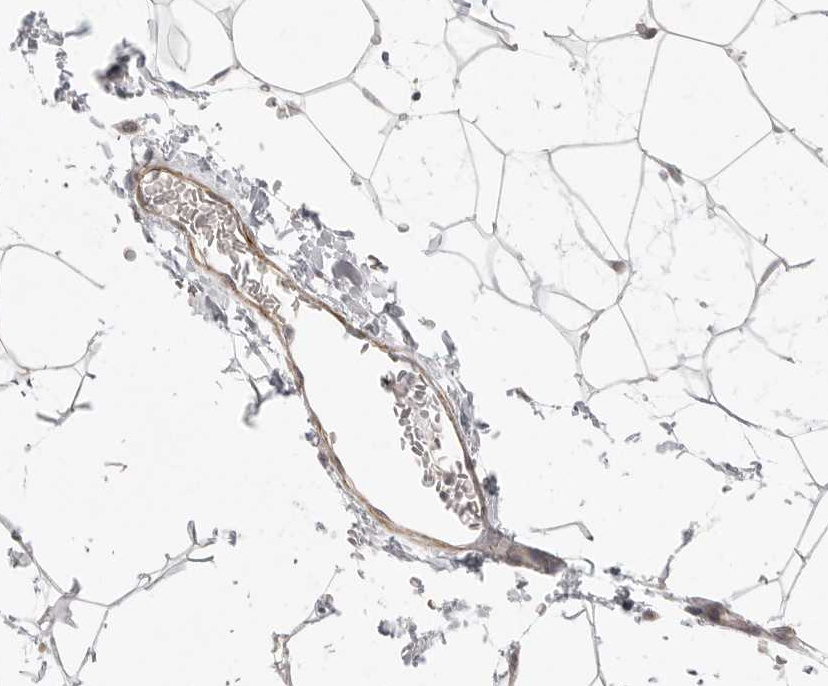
{"staining": {"intensity": "negative", "quantity": "none", "location": "none"}, "tissue": "adipose tissue", "cell_type": "Adipocytes", "image_type": "normal", "snomed": [{"axis": "morphology", "description": "Normal tissue, NOS"}, {"axis": "topography", "description": "Soft tissue"}], "caption": "Immunohistochemistry photomicrograph of normal adipose tissue: adipose tissue stained with DAB reveals no significant protein expression in adipocytes.", "gene": "CERS2", "patient": {"sex": "male", "age": 72}}